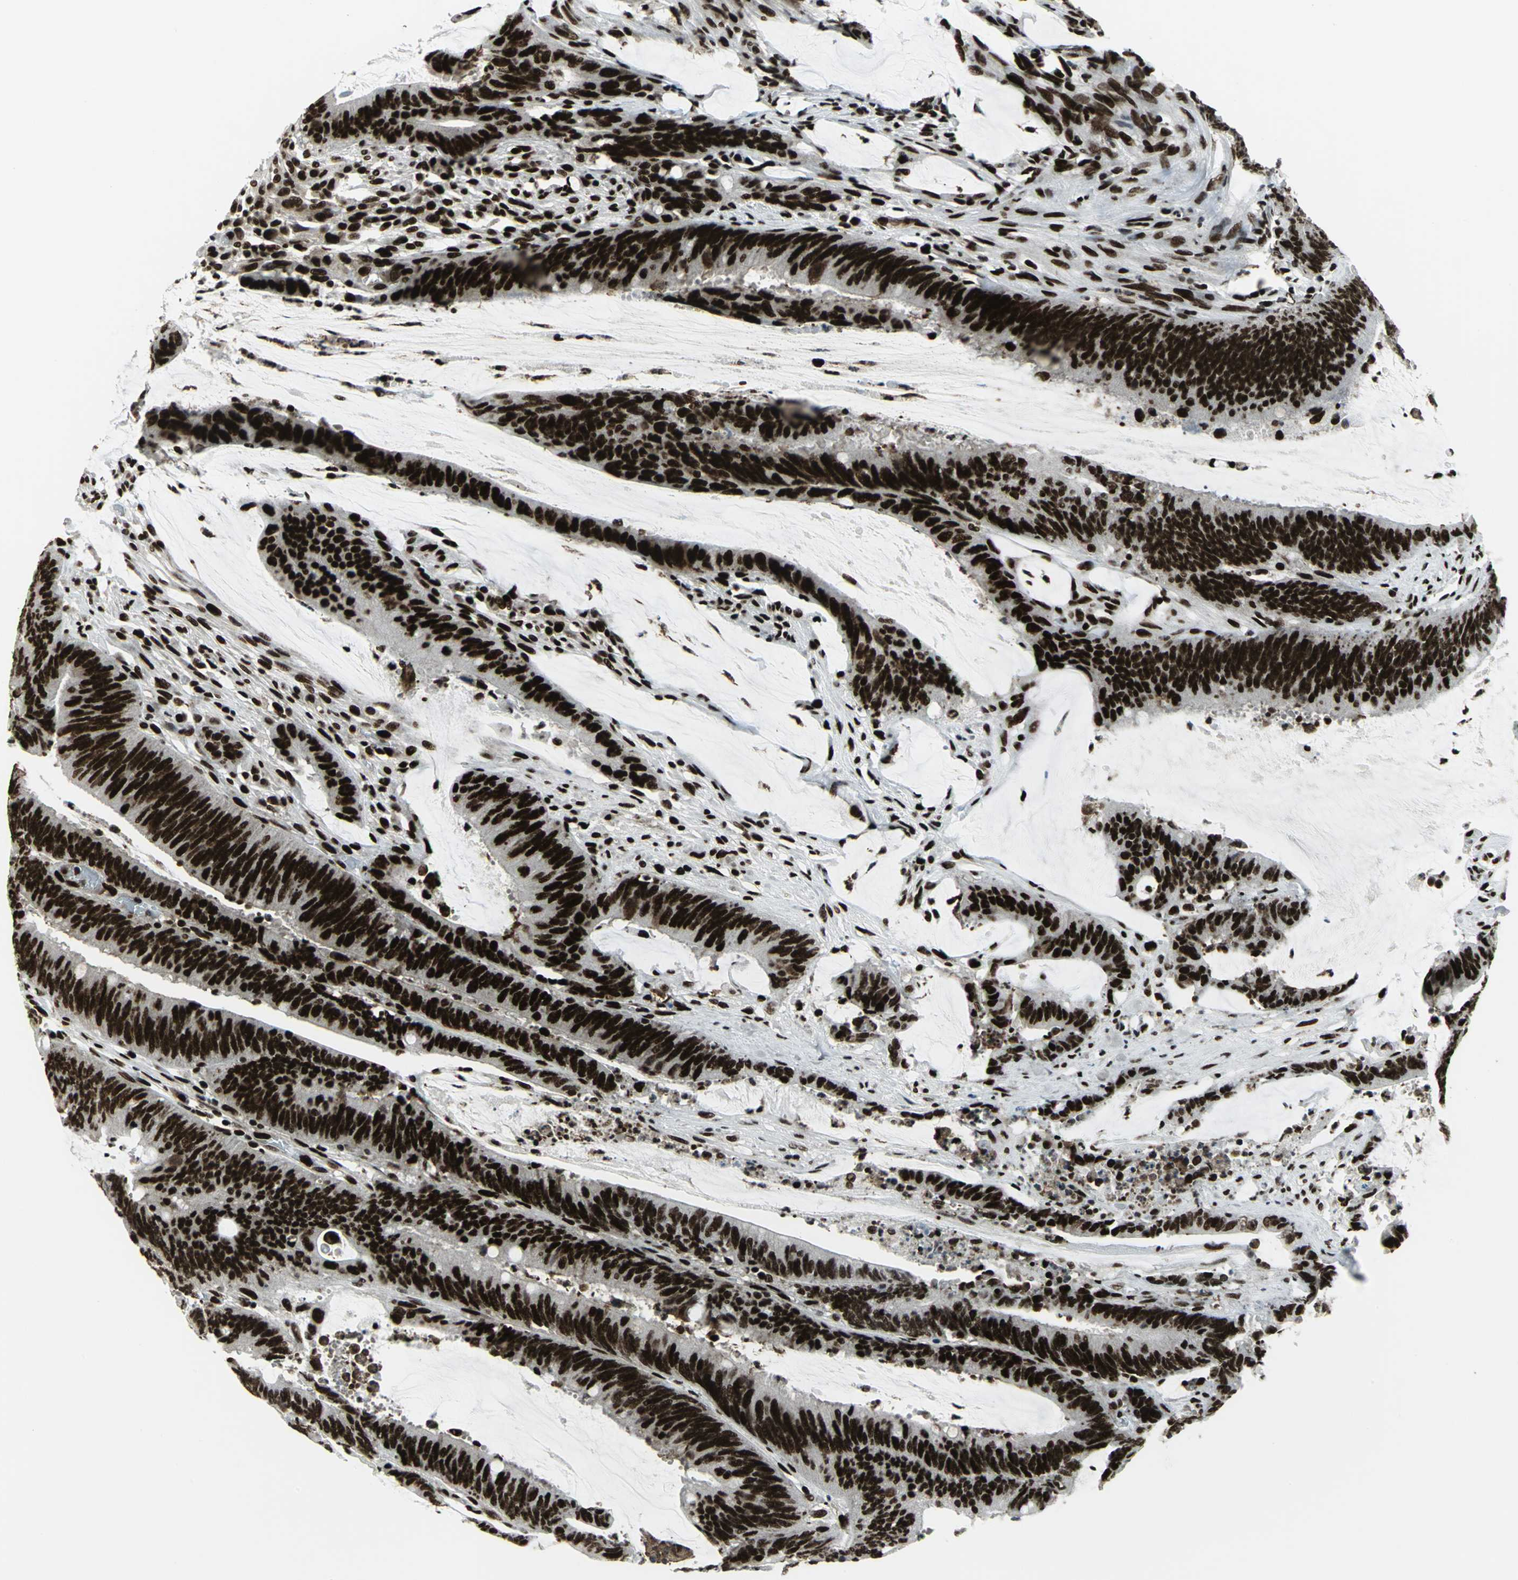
{"staining": {"intensity": "strong", "quantity": ">75%", "location": "nuclear"}, "tissue": "colorectal cancer", "cell_type": "Tumor cells", "image_type": "cancer", "snomed": [{"axis": "morphology", "description": "Adenocarcinoma, NOS"}, {"axis": "topography", "description": "Rectum"}], "caption": "Protein staining of colorectal cancer tissue demonstrates strong nuclear expression in approximately >75% of tumor cells.", "gene": "SMARCA4", "patient": {"sex": "female", "age": 66}}